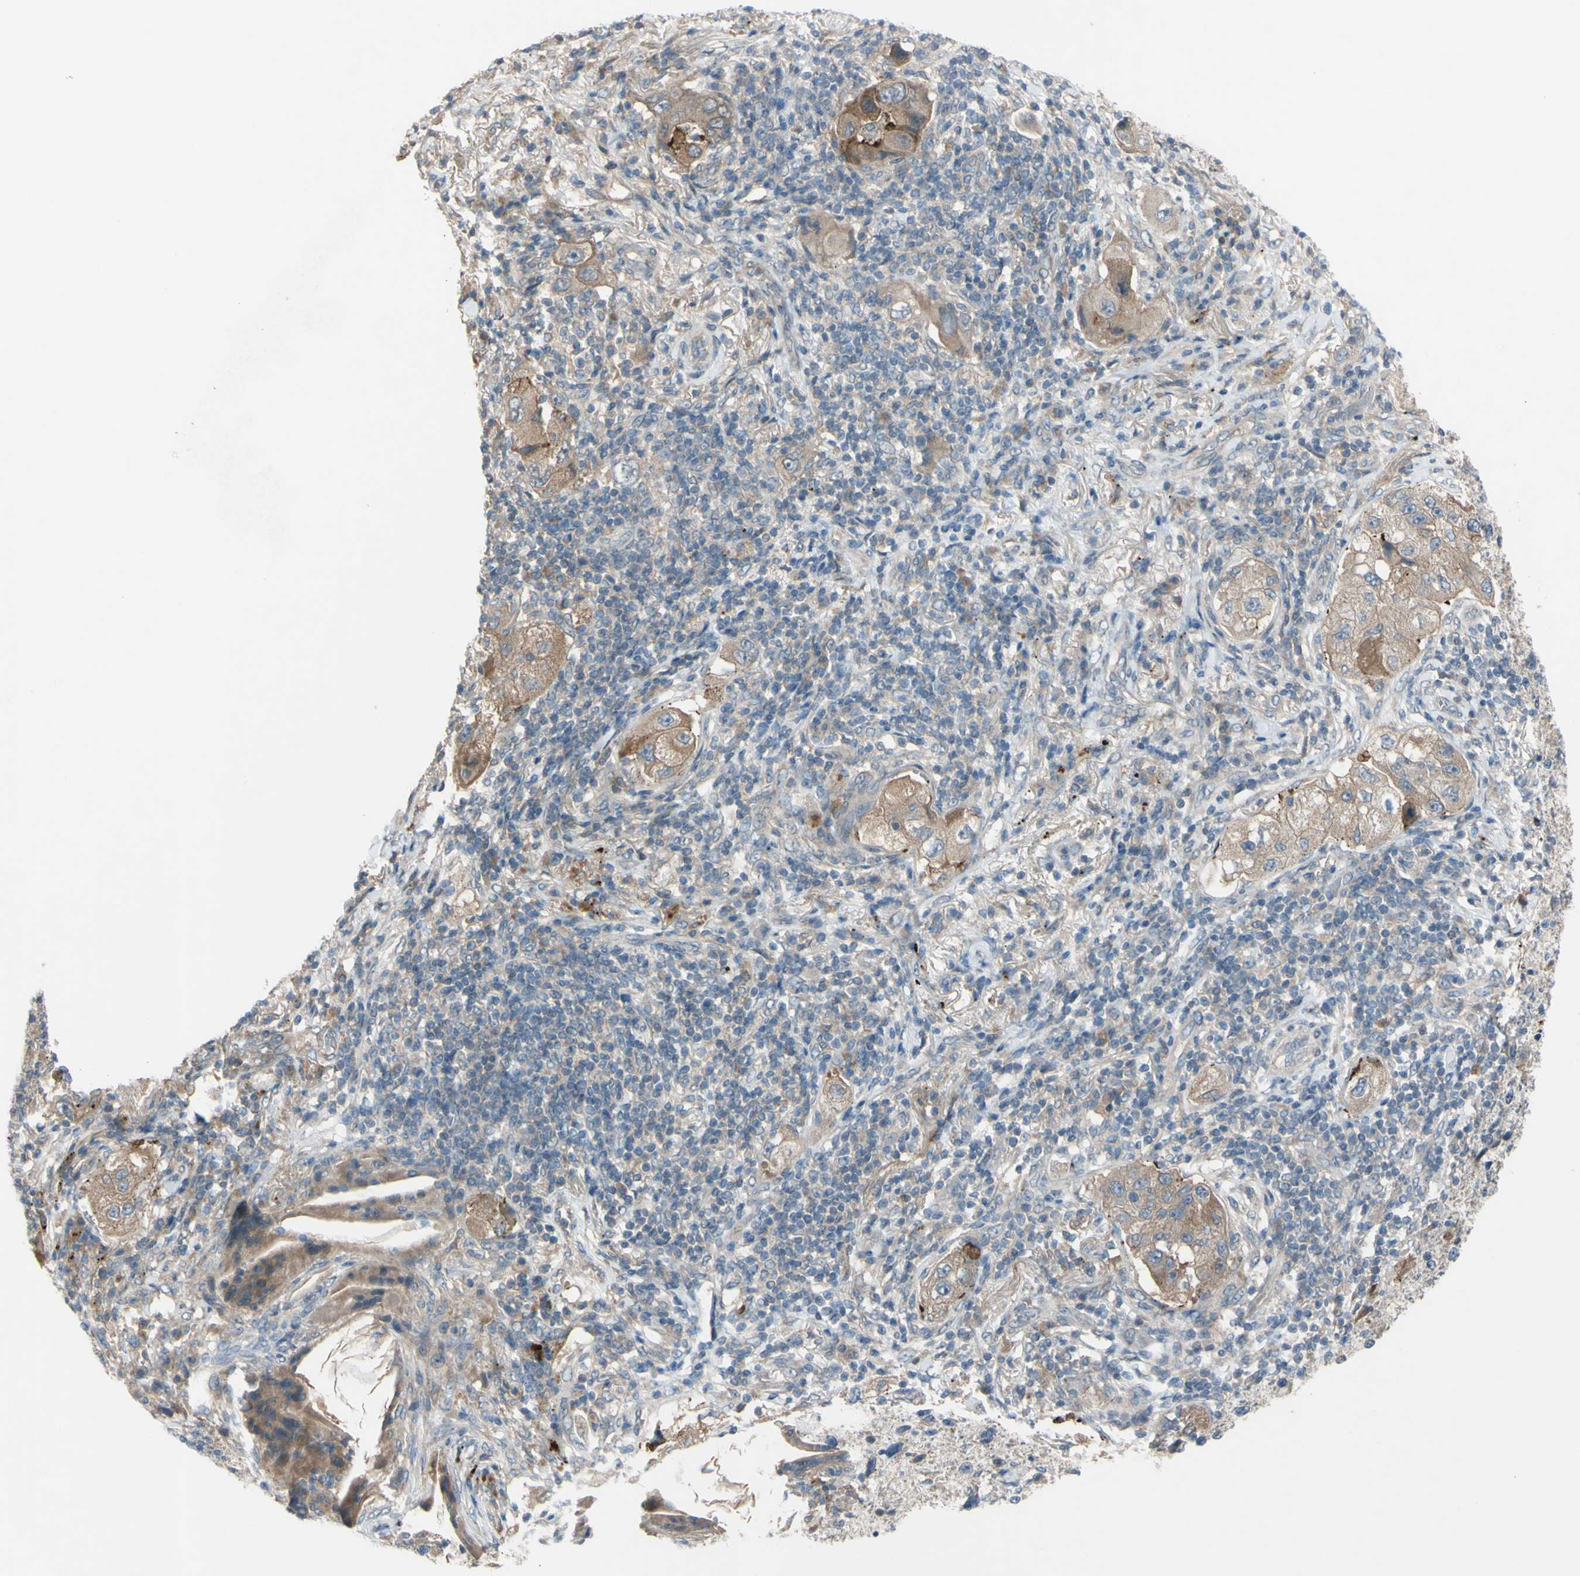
{"staining": {"intensity": "moderate", "quantity": ">75%", "location": "cytoplasmic/membranous"}, "tissue": "lung cancer", "cell_type": "Tumor cells", "image_type": "cancer", "snomed": [{"axis": "morphology", "description": "Adenocarcinoma, NOS"}, {"axis": "topography", "description": "Lung"}], "caption": "An IHC image of neoplastic tissue is shown. Protein staining in brown labels moderate cytoplasmic/membranous positivity in adenocarcinoma (lung) within tumor cells. The staining was performed using DAB, with brown indicating positive protein expression. Nuclei are stained blue with hematoxylin.", "gene": "AFP", "patient": {"sex": "female", "age": 65}}